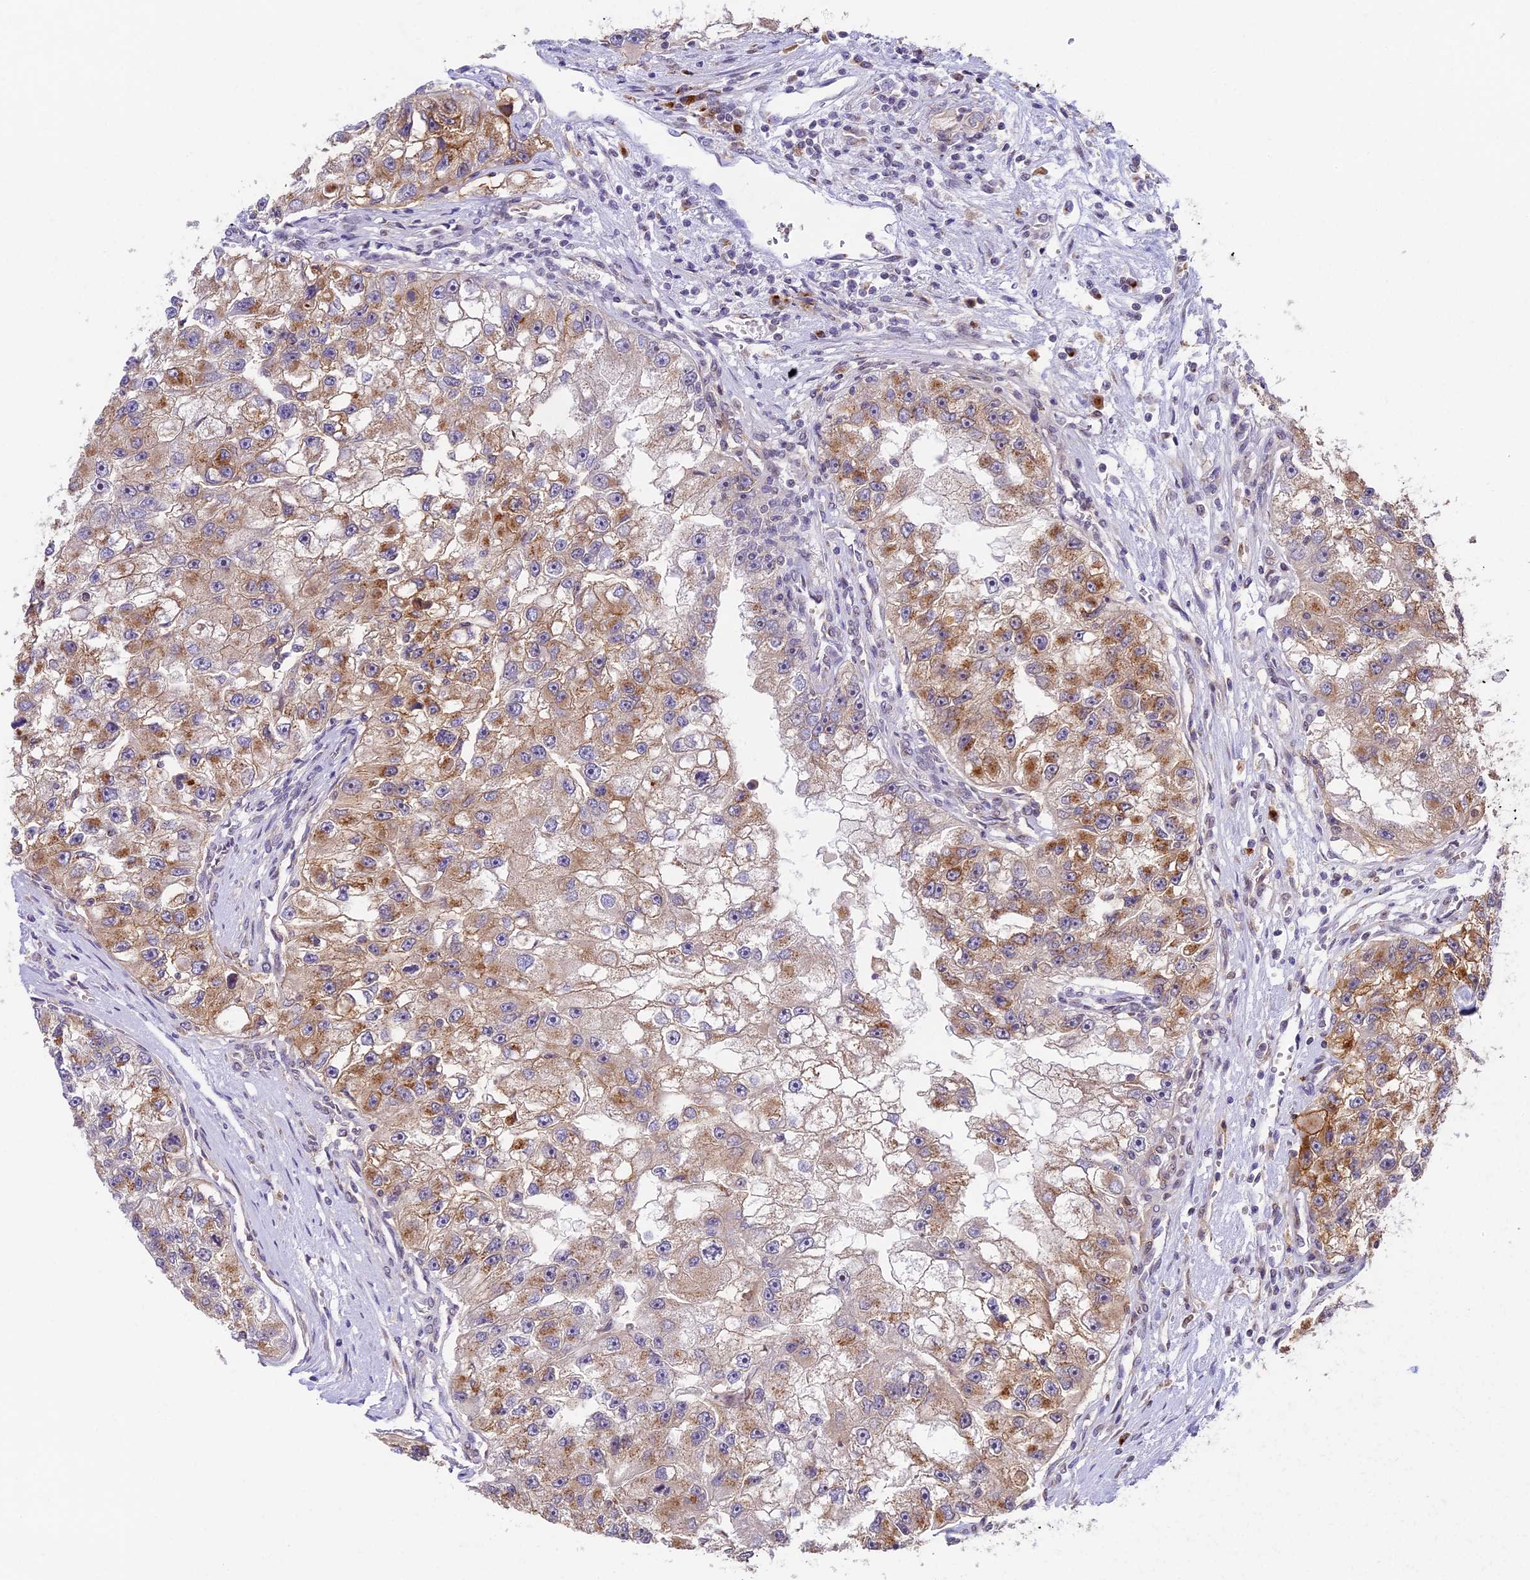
{"staining": {"intensity": "moderate", "quantity": ">75%", "location": "cytoplasmic/membranous"}, "tissue": "renal cancer", "cell_type": "Tumor cells", "image_type": "cancer", "snomed": [{"axis": "morphology", "description": "Adenocarcinoma, NOS"}, {"axis": "topography", "description": "Kidney"}], "caption": "Protein staining exhibits moderate cytoplasmic/membranous expression in about >75% of tumor cells in renal cancer (adenocarcinoma). (Brightfield microscopy of DAB IHC at high magnification).", "gene": "HEATR5B", "patient": {"sex": "male", "age": 63}}